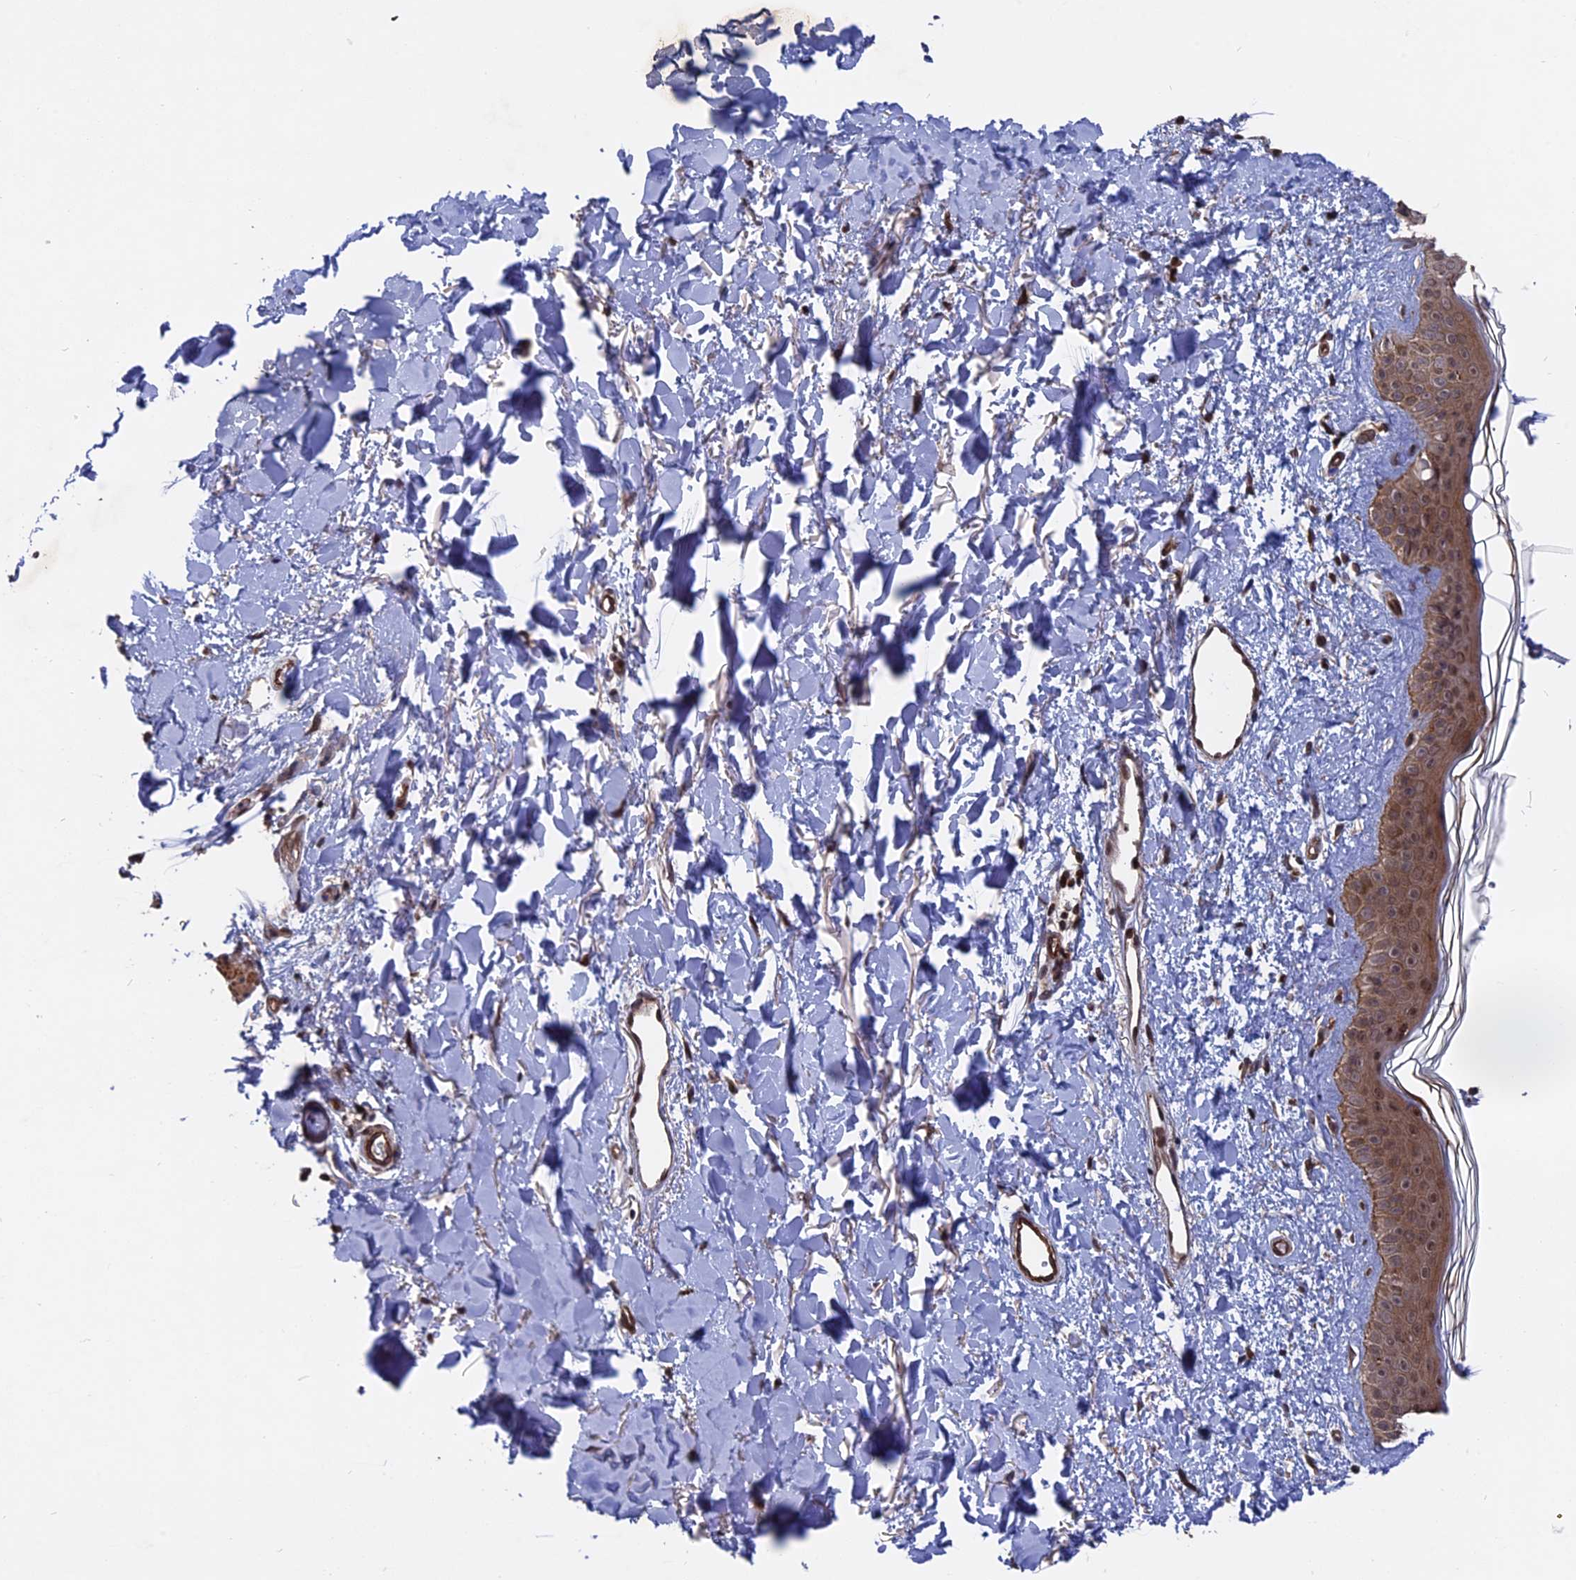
{"staining": {"intensity": "strong", "quantity": ">75%", "location": "cytoplasmic/membranous,nuclear"}, "tissue": "skin", "cell_type": "Fibroblasts", "image_type": "normal", "snomed": [{"axis": "morphology", "description": "Normal tissue, NOS"}, {"axis": "topography", "description": "Skin"}], "caption": "Fibroblasts demonstrate high levels of strong cytoplasmic/membranous,nuclear staining in approximately >75% of cells in benign skin.", "gene": "NOSIP", "patient": {"sex": "female", "age": 58}}